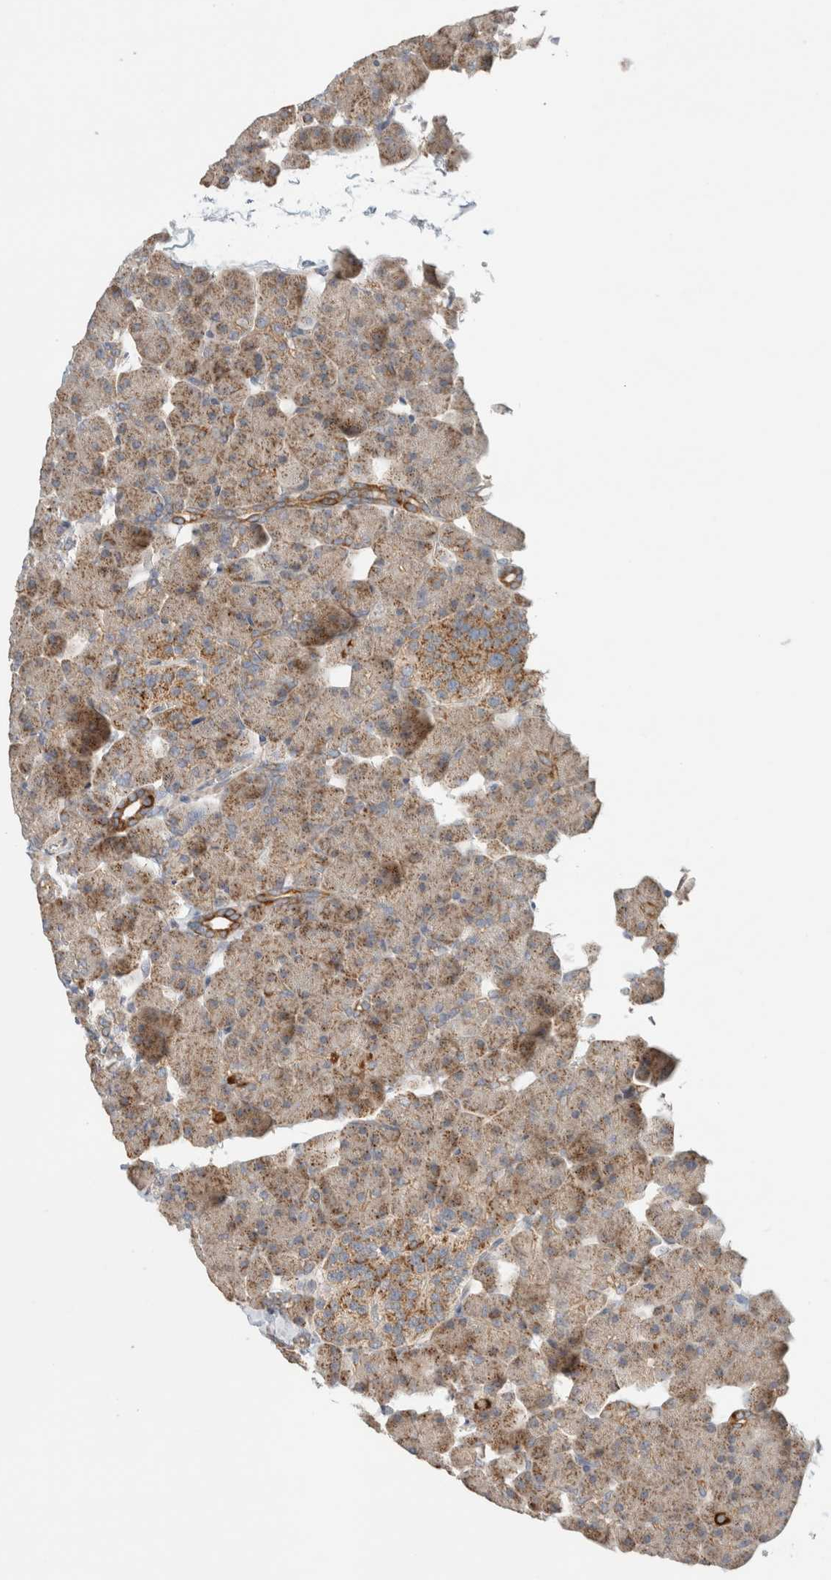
{"staining": {"intensity": "strong", "quantity": ">75%", "location": "cytoplasmic/membranous"}, "tissue": "pancreas", "cell_type": "Exocrine glandular cells", "image_type": "normal", "snomed": [{"axis": "morphology", "description": "Normal tissue, NOS"}, {"axis": "topography", "description": "Pancreas"}], "caption": "The immunohistochemical stain highlights strong cytoplasmic/membranous staining in exocrine glandular cells of normal pancreas.", "gene": "MRM3", "patient": {"sex": "male", "age": 35}}